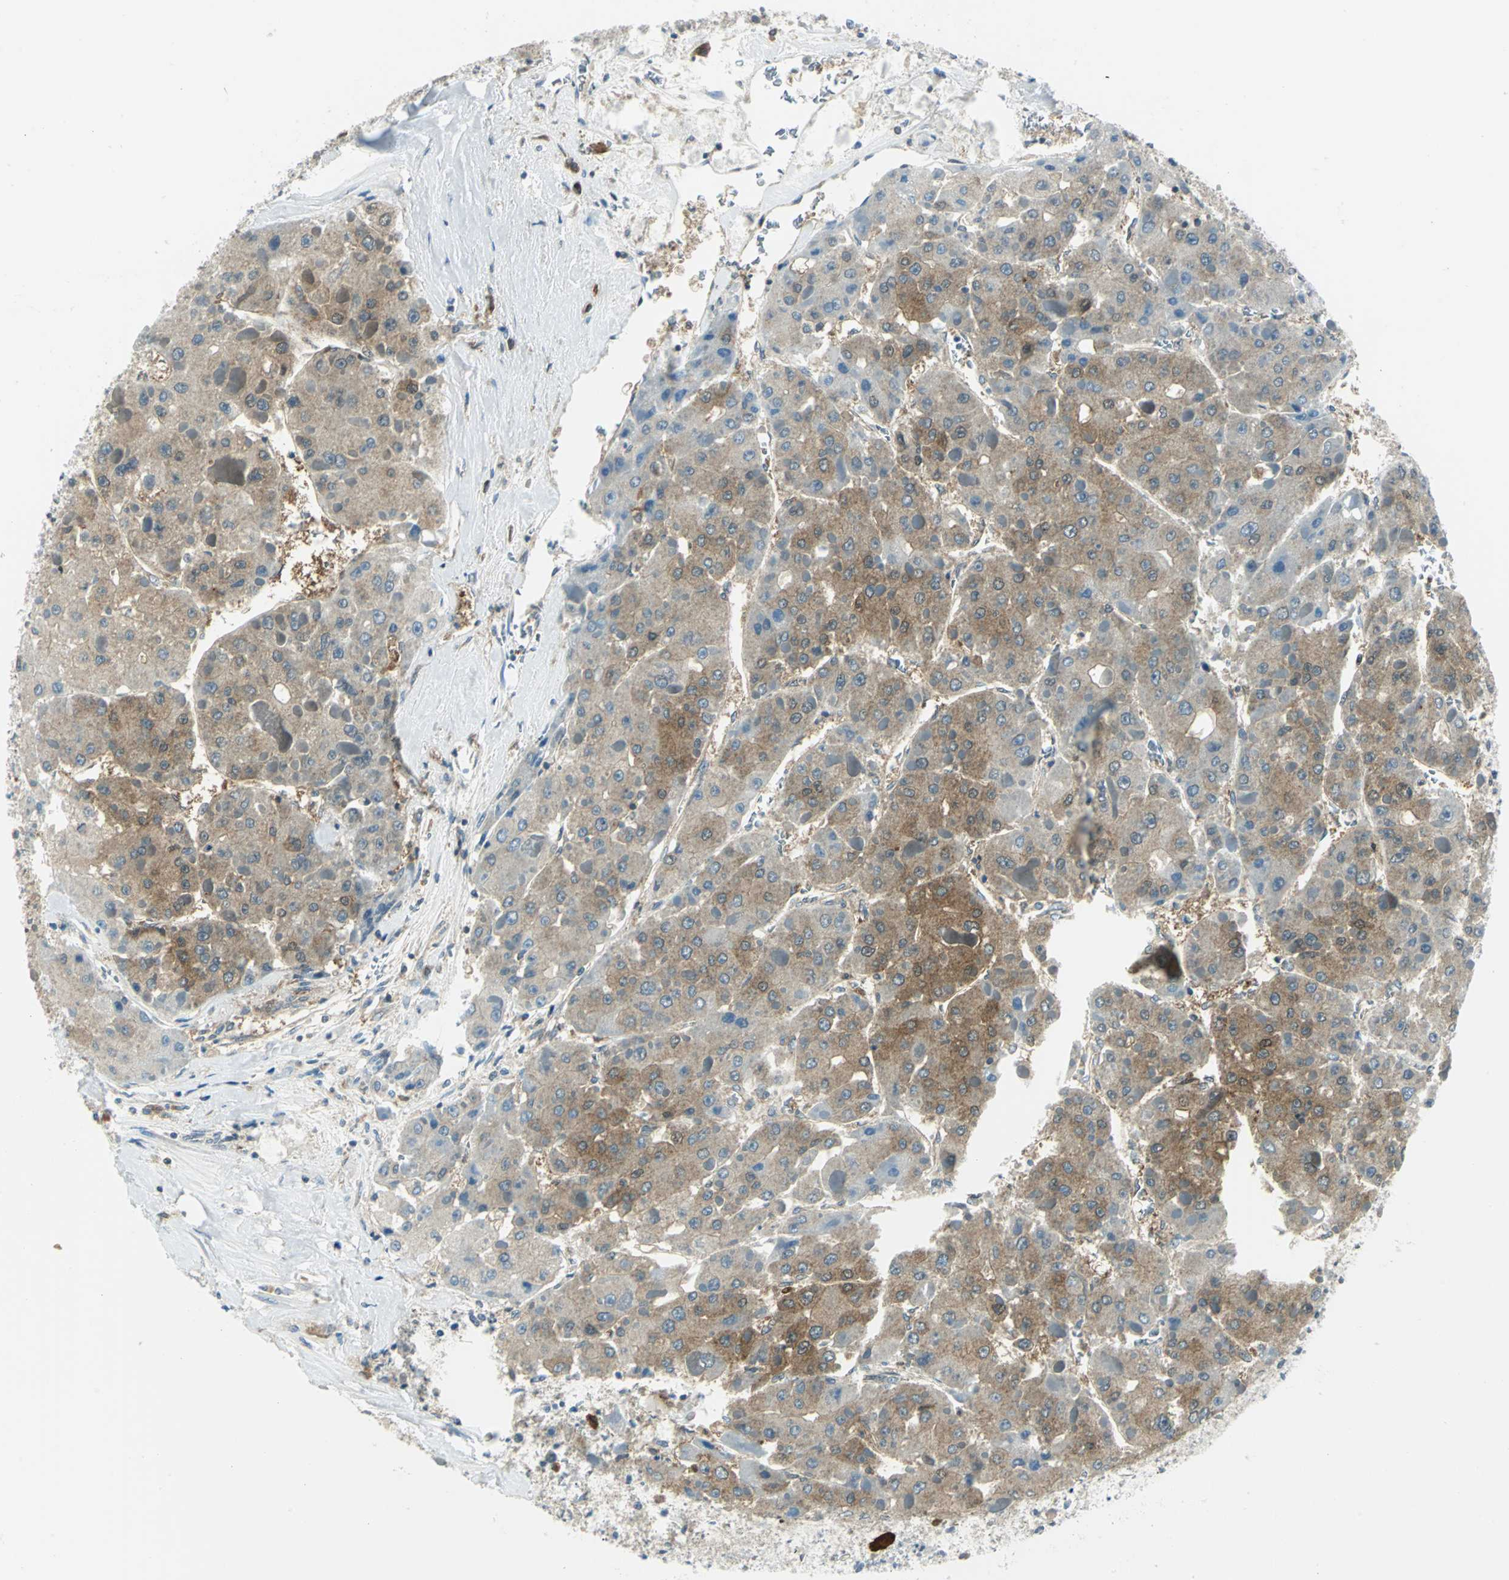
{"staining": {"intensity": "moderate", "quantity": "25%-75%", "location": "cytoplasmic/membranous"}, "tissue": "liver cancer", "cell_type": "Tumor cells", "image_type": "cancer", "snomed": [{"axis": "morphology", "description": "Carcinoma, Hepatocellular, NOS"}, {"axis": "topography", "description": "Liver"}], "caption": "Moderate cytoplasmic/membranous protein positivity is appreciated in approximately 25%-75% of tumor cells in liver hepatocellular carcinoma.", "gene": "ALDOA", "patient": {"sex": "female", "age": 73}}